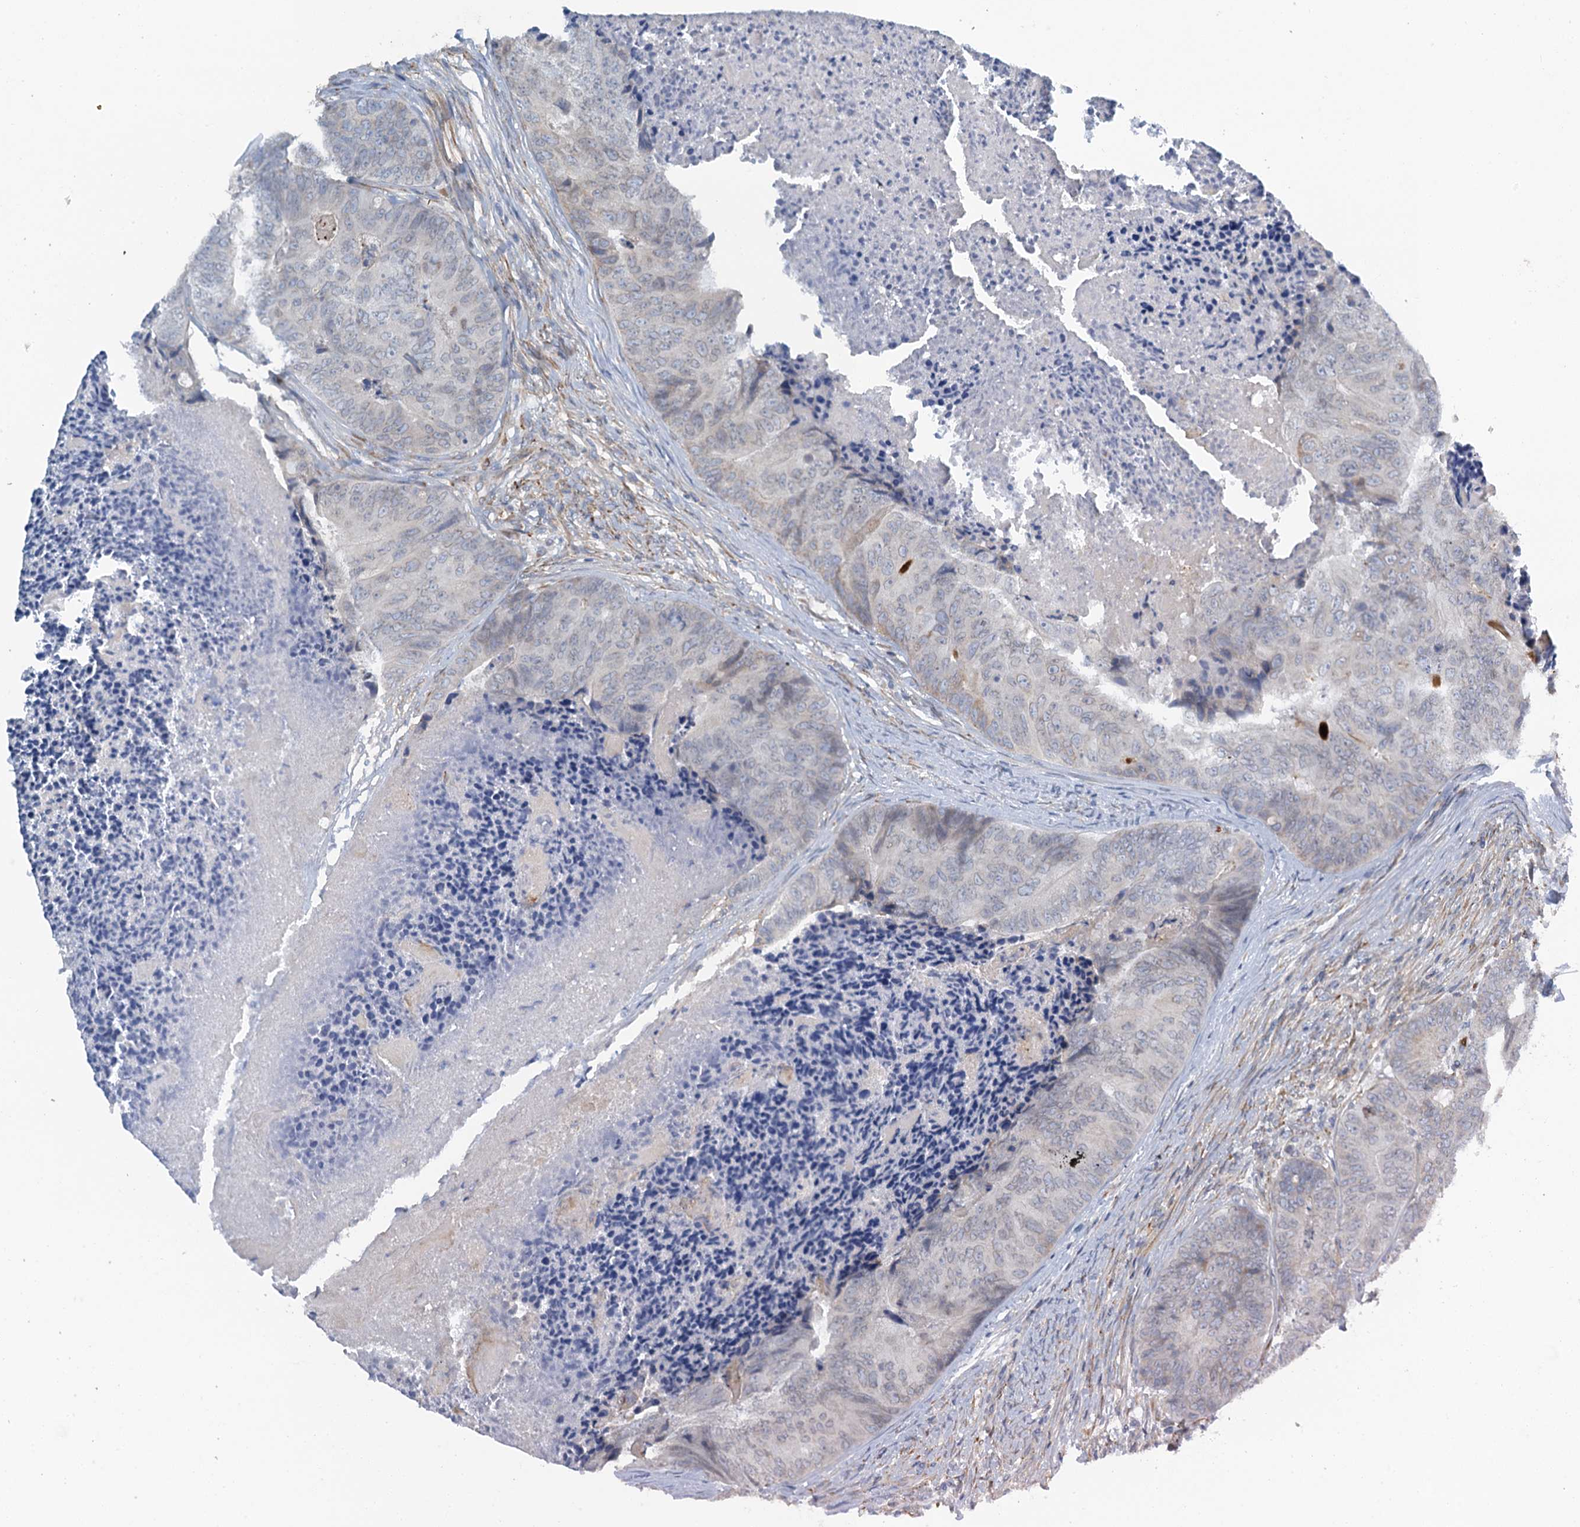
{"staining": {"intensity": "moderate", "quantity": "<25%", "location": "cytoplasmic/membranous"}, "tissue": "colorectal cancer", "cell_type": "Tumor cells", "image_type": "cancer", "snomed": [{"axis": "morphology", "description": "Adenocarcinoma, NOS"}, {"axis": "topography", "description": "Colon"}], "caption": "Human adenocarcinoma (colorectal) stained with a protein marker exhibits moderate staining in tumor cells.", "gene": "POGLUT3", "patient": {"sex": "female", "age": 67}}